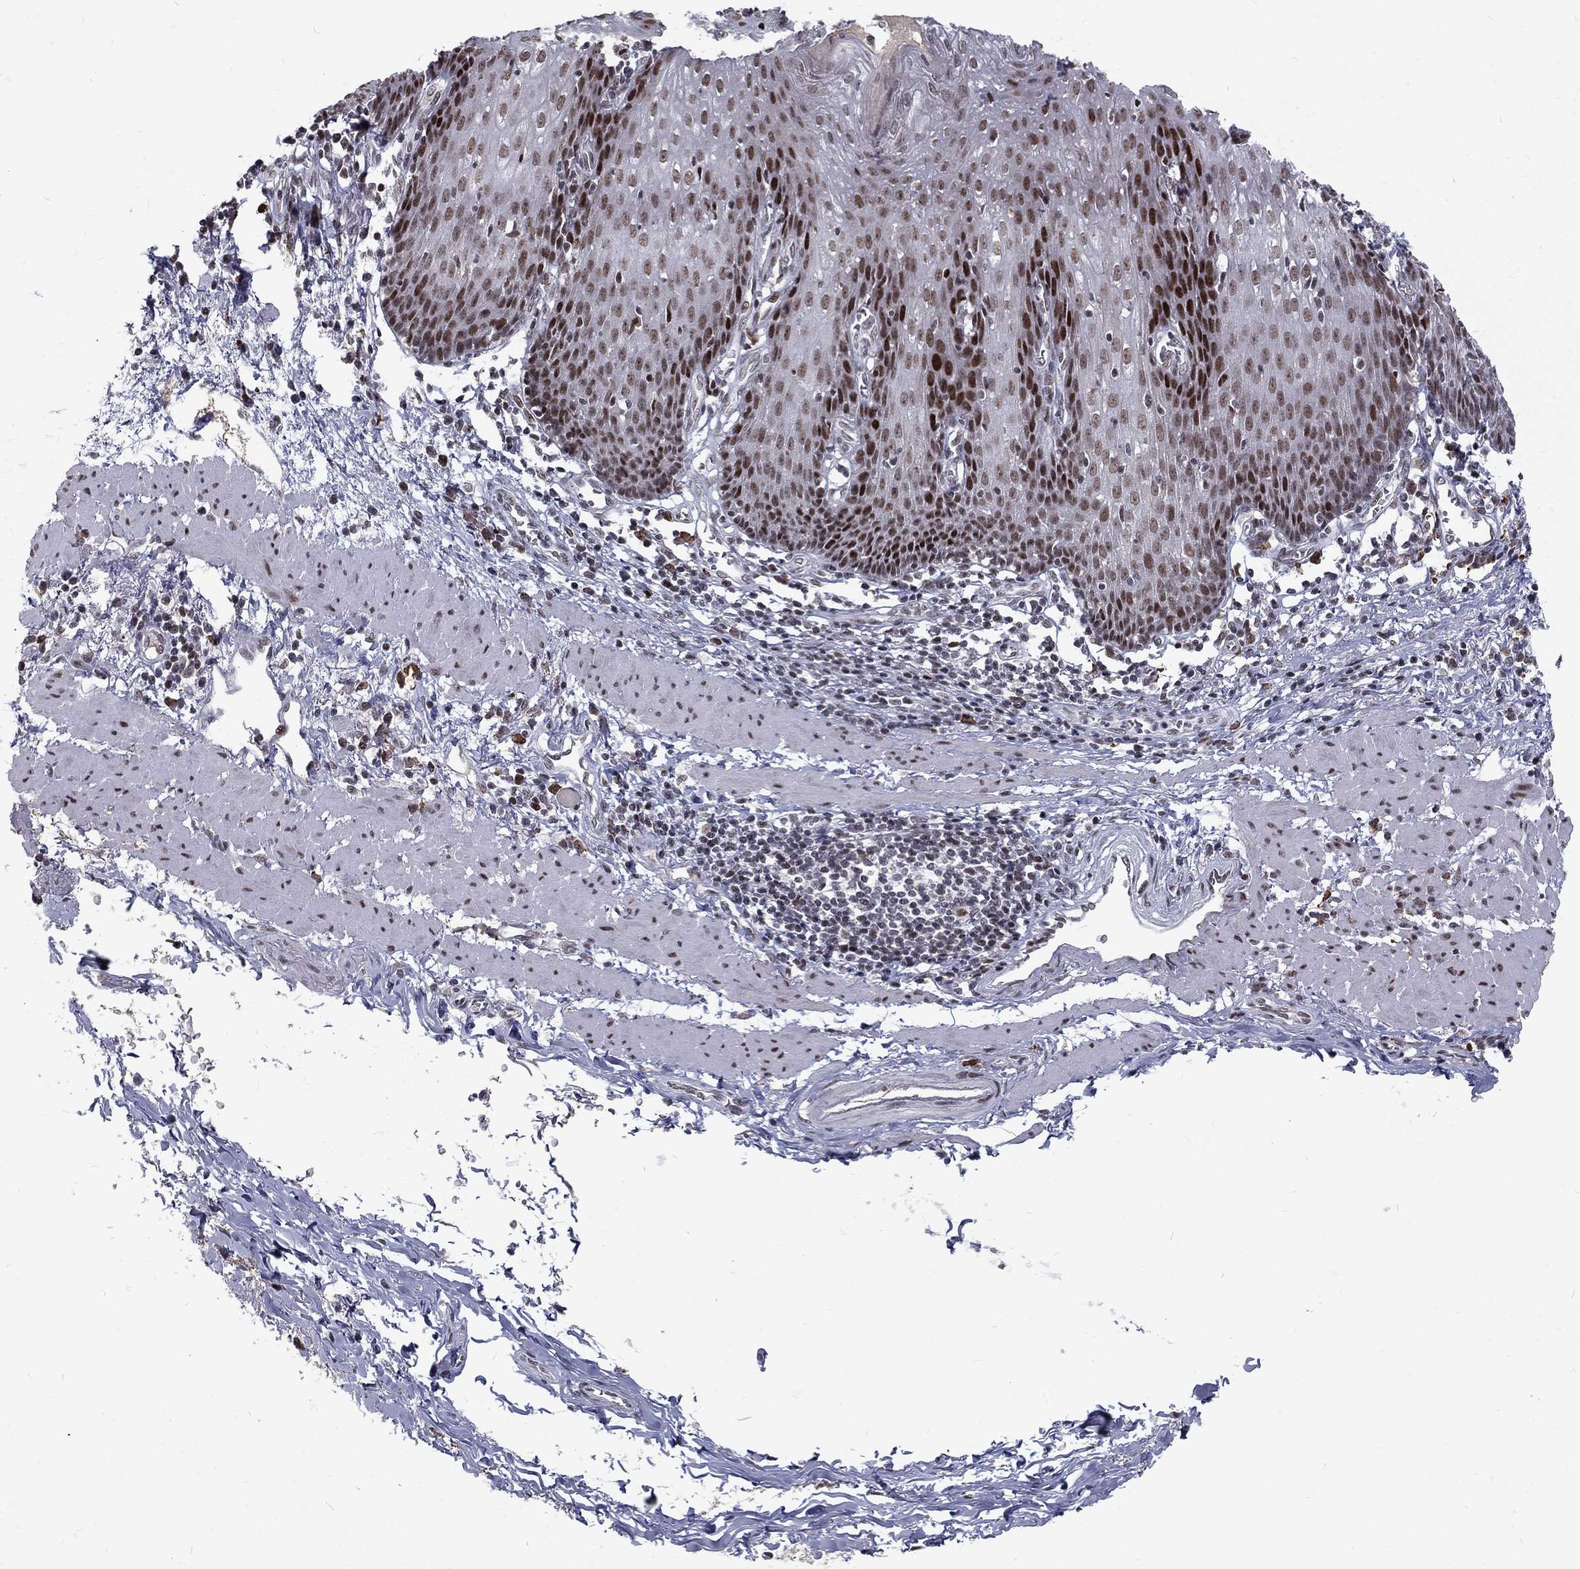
{"staining": {"intensity": "strong", "quantity": "25%-75%", "location": "nuclear"}, "tissue": "esophagus", "cell_type": "Squamous epithelial cells", "image_type": "normal", "snomed": [{"axis": "morphology", "description": "Normal tissue, NOS"}, {"axis": "topography", "description": "Esophagus"}], "caption": "This histopathology image shows immunohistochemistry (IHC) staining of unremarkable human esophagus, with high strong nuclear positivity in approximately 25%-75% of squamous epithelial cells.", "gene": "TCEAL1", "patient": {"sex": "male", "age": 57}}